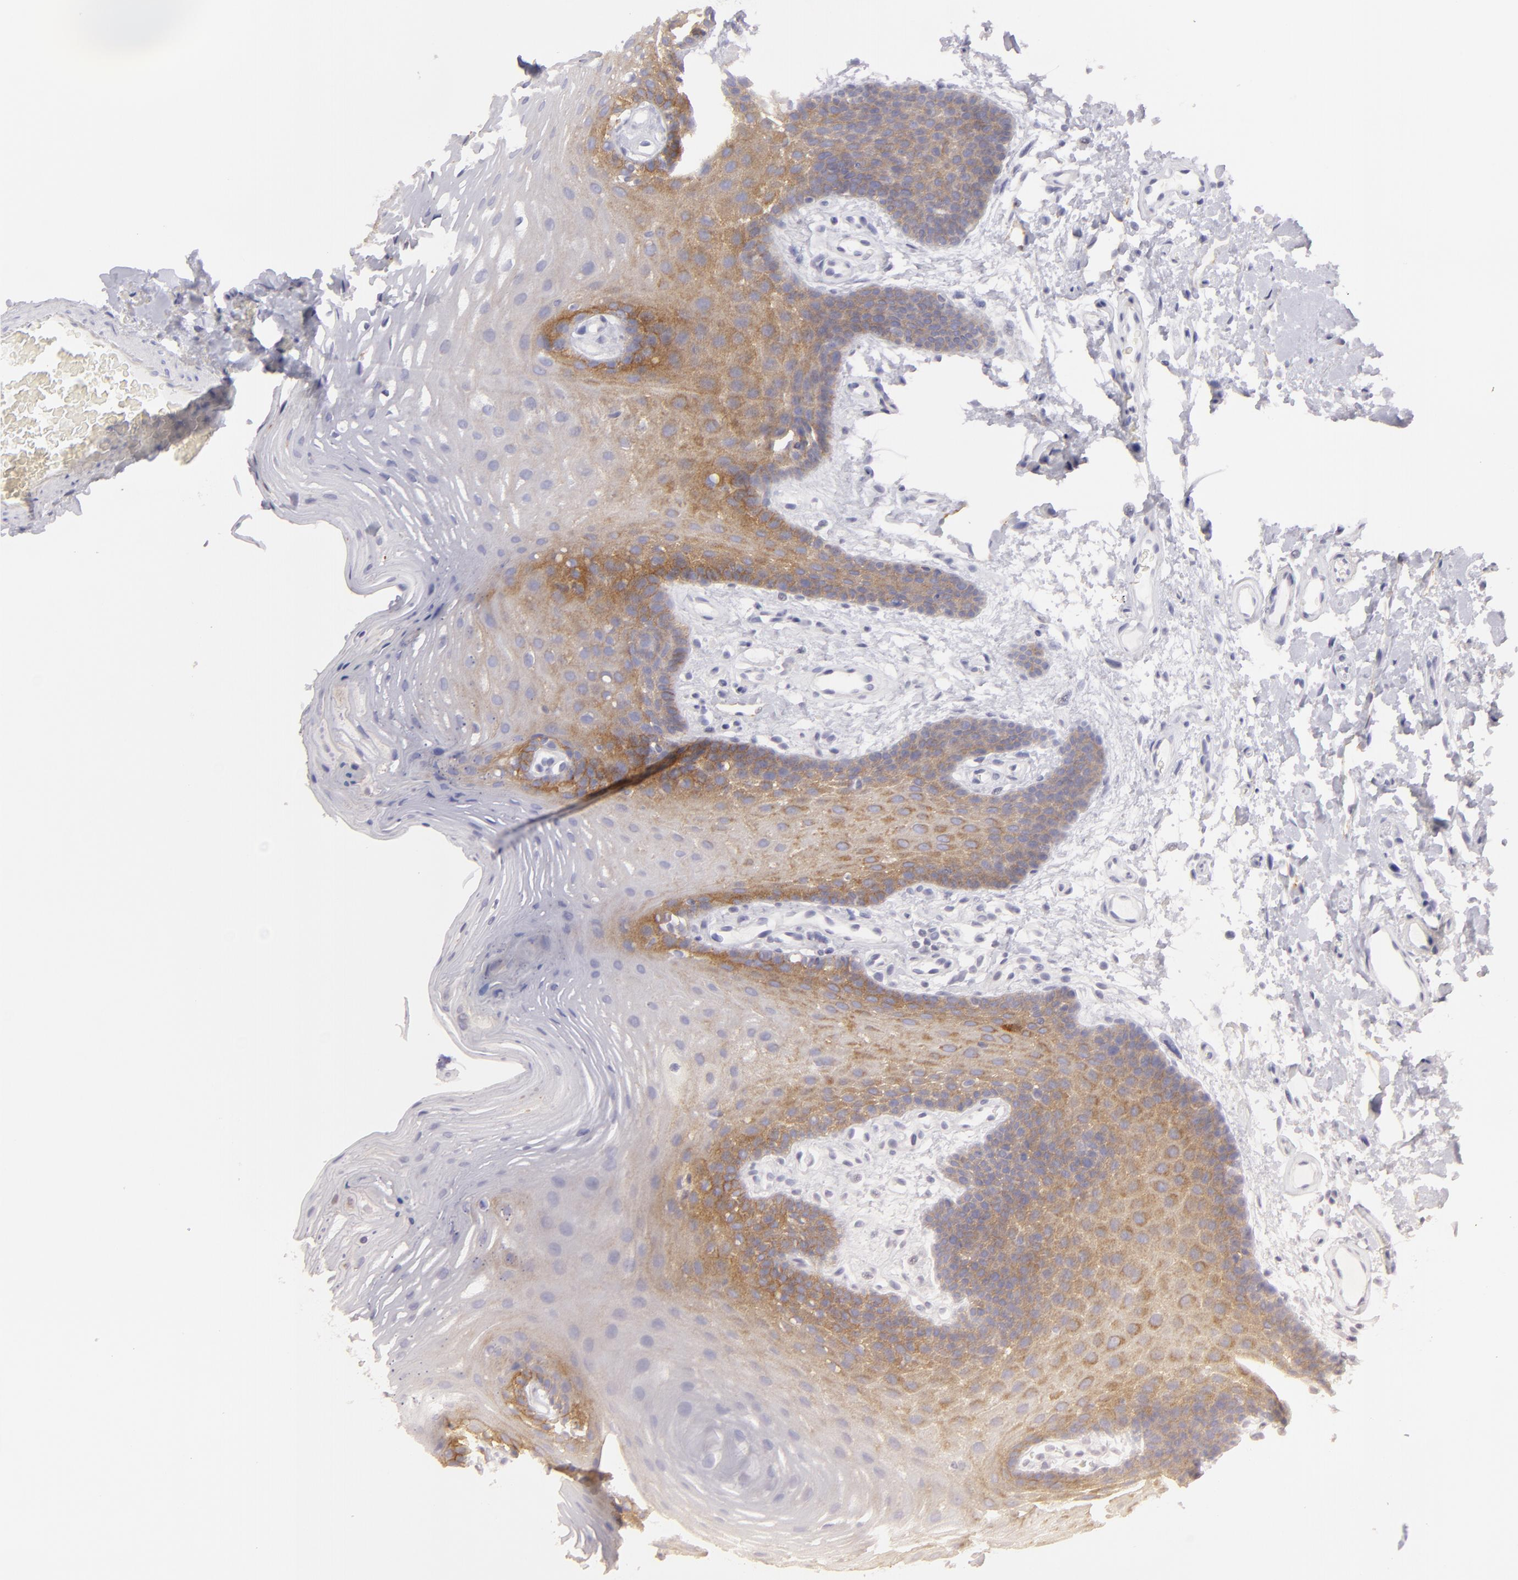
{"staining": {"intensity": "weak", "quantity": "25%-75%", "location": "cytoplasmic/membranous"}, "tissue": "oral mucosa", "cell_type": "Squamous epithelial cells", "image_type": "normal", "snomed": [{"axis": "morphology", "description": "Normal tissue, NOS"}, {"axis": "topography", "description": "Oral tissue"}], "caption": "A brown stain shows weak cytoplasmic/membranous expression of a protein in squamous epithelial cells of normal human oral mucosa. (brown staining indicates protein expression, while blue staining denotes nuclei).", "gene": "DLG4", "patient": {"sex": "male", "age": 62}}